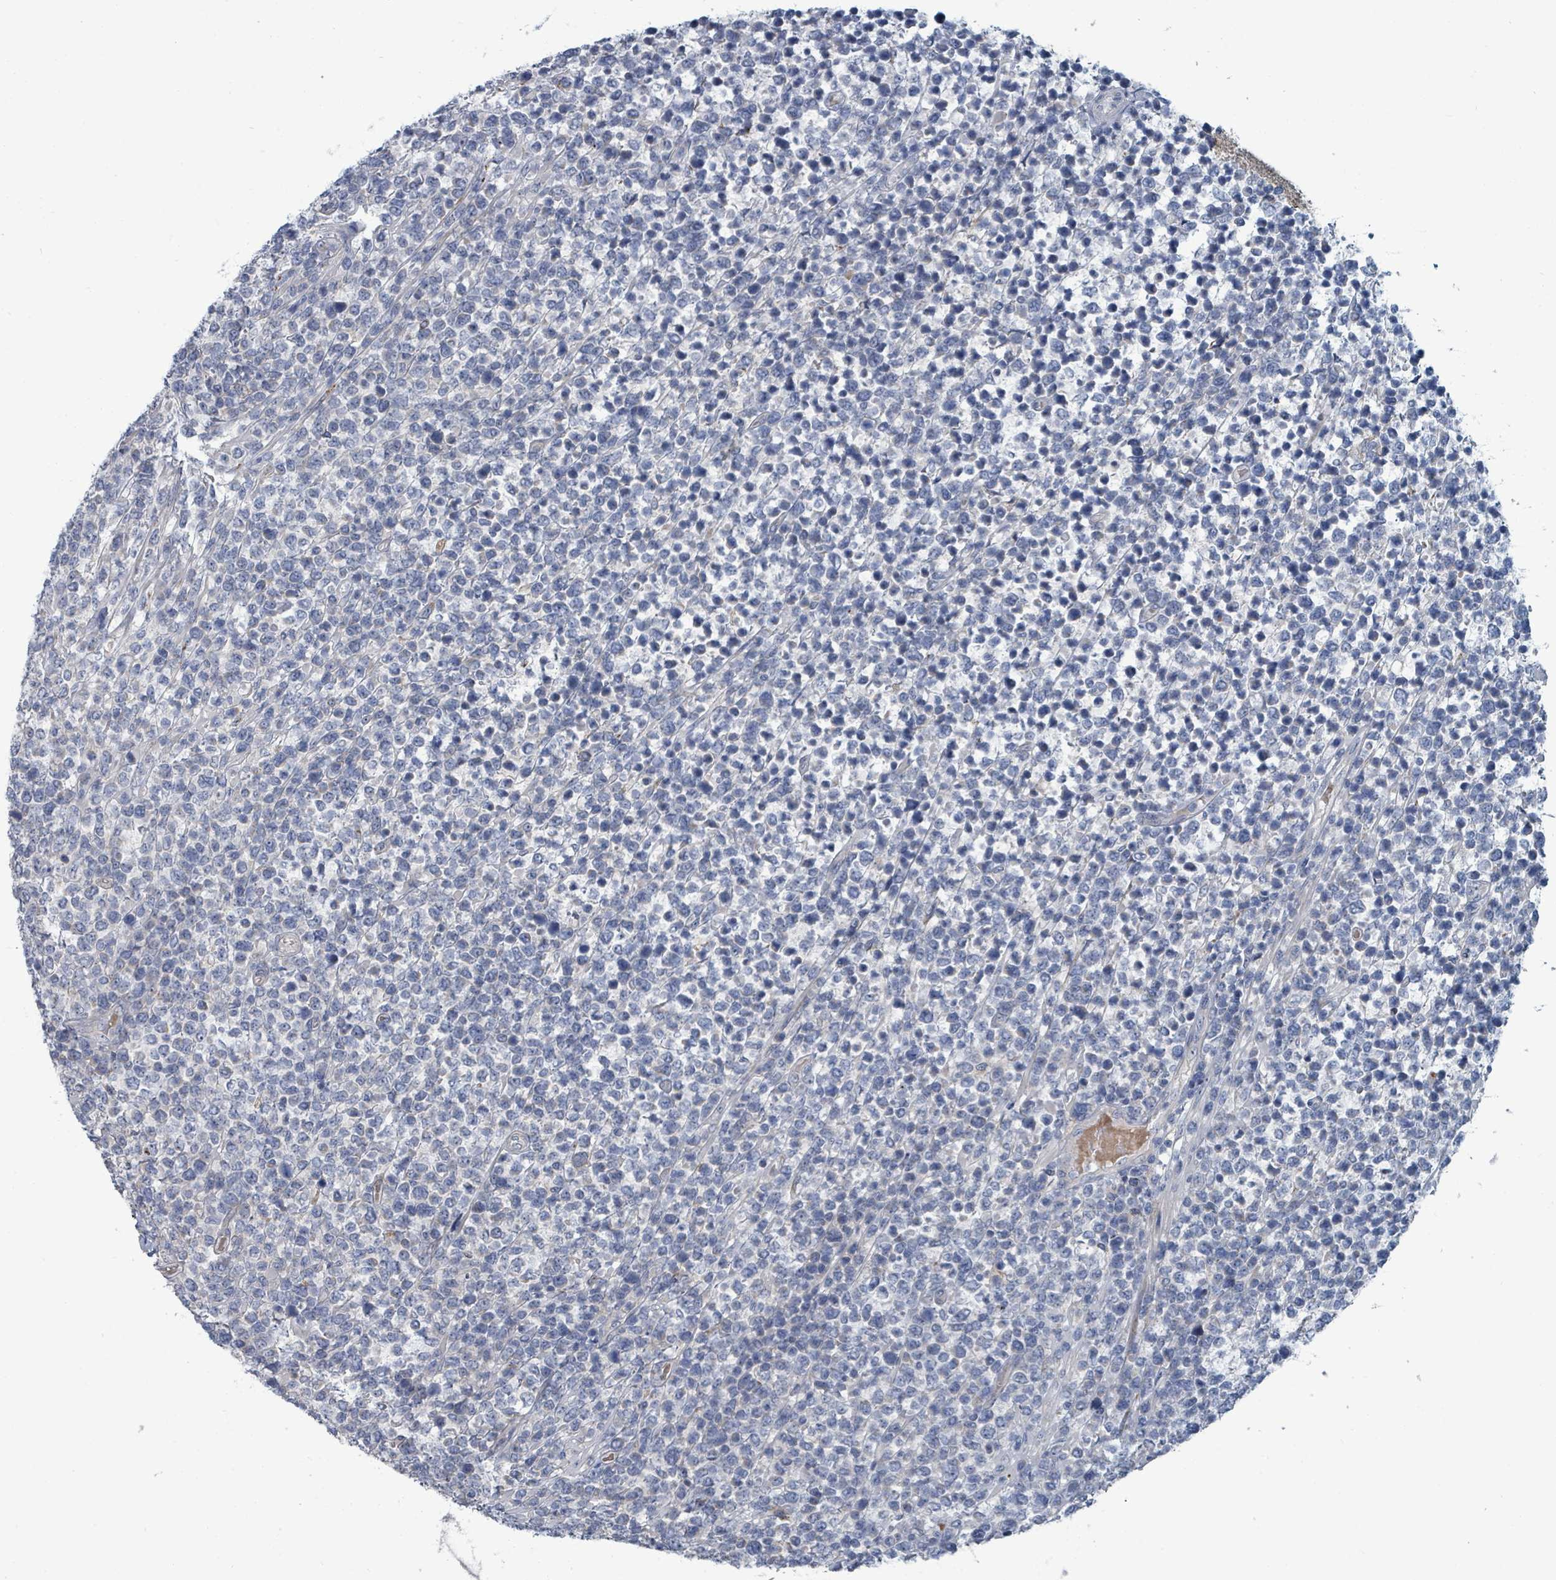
{"staining": {"intensity": "negative", "quantity": "none", "location": "none"}, "tissue": "lymphoma", "cell_type": "Tumor cells", "image_type": "cancer", "snomed": [{"axis": "morphology", "description": "Malignant lymphoma, non-Hodgkin's type, High grade"}, {"axis": "topography", "description": "Soft tissue"}], "caption": "High-grade malignant lymphoma, non-Hodgkin's type was stained to show a protein in brown. There is no significant staining in tumor cells. The staining was performed using DAB (3,3'-diaminobenzidine) to visualize the protein expression in brown, while the nuclei were stained in blue with hematoxylin (Magnification: 20x).", "gene": "TRDMT1", "patient": {"sex": "female", "age": 56}}